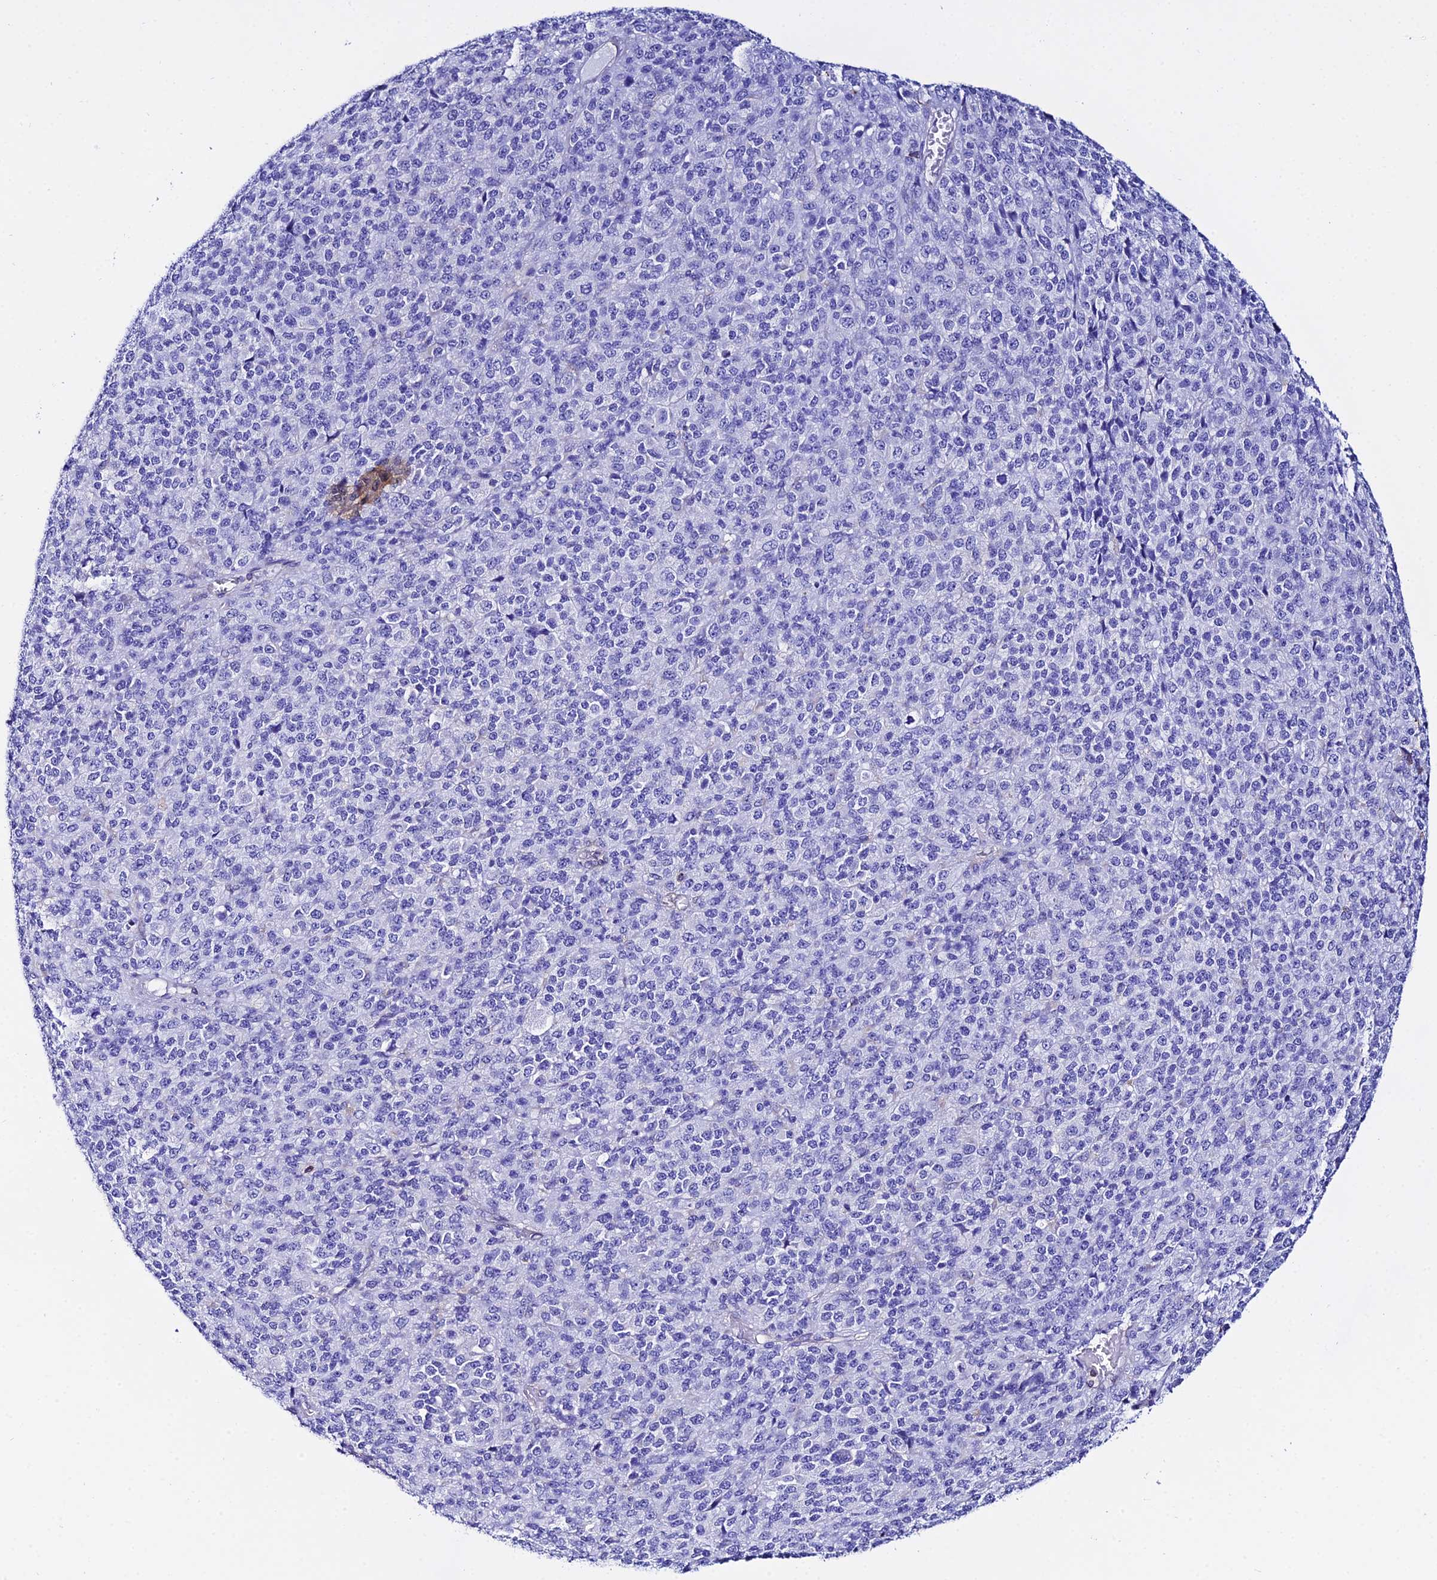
{"staining": {"intensity": "negative", "quantity": "none", "location": "none"}, "tissue": "melanoma", "cell_type": "Tumor cells", "image_type": "cancer", "snomed": [{"axis": "morphology", "description": "Malignant melanoma, Metastatic site"}, {"axis": "topography", "description": "Brain"}], "caption": "High magnification brightfield microscopy of melanoma stained with DAB (brown) and counterstained with hematoxylin (blue): tumor cells show no significant staining.", "gene": "S100A16", "patient": {"sex": "female", "age": 56}}